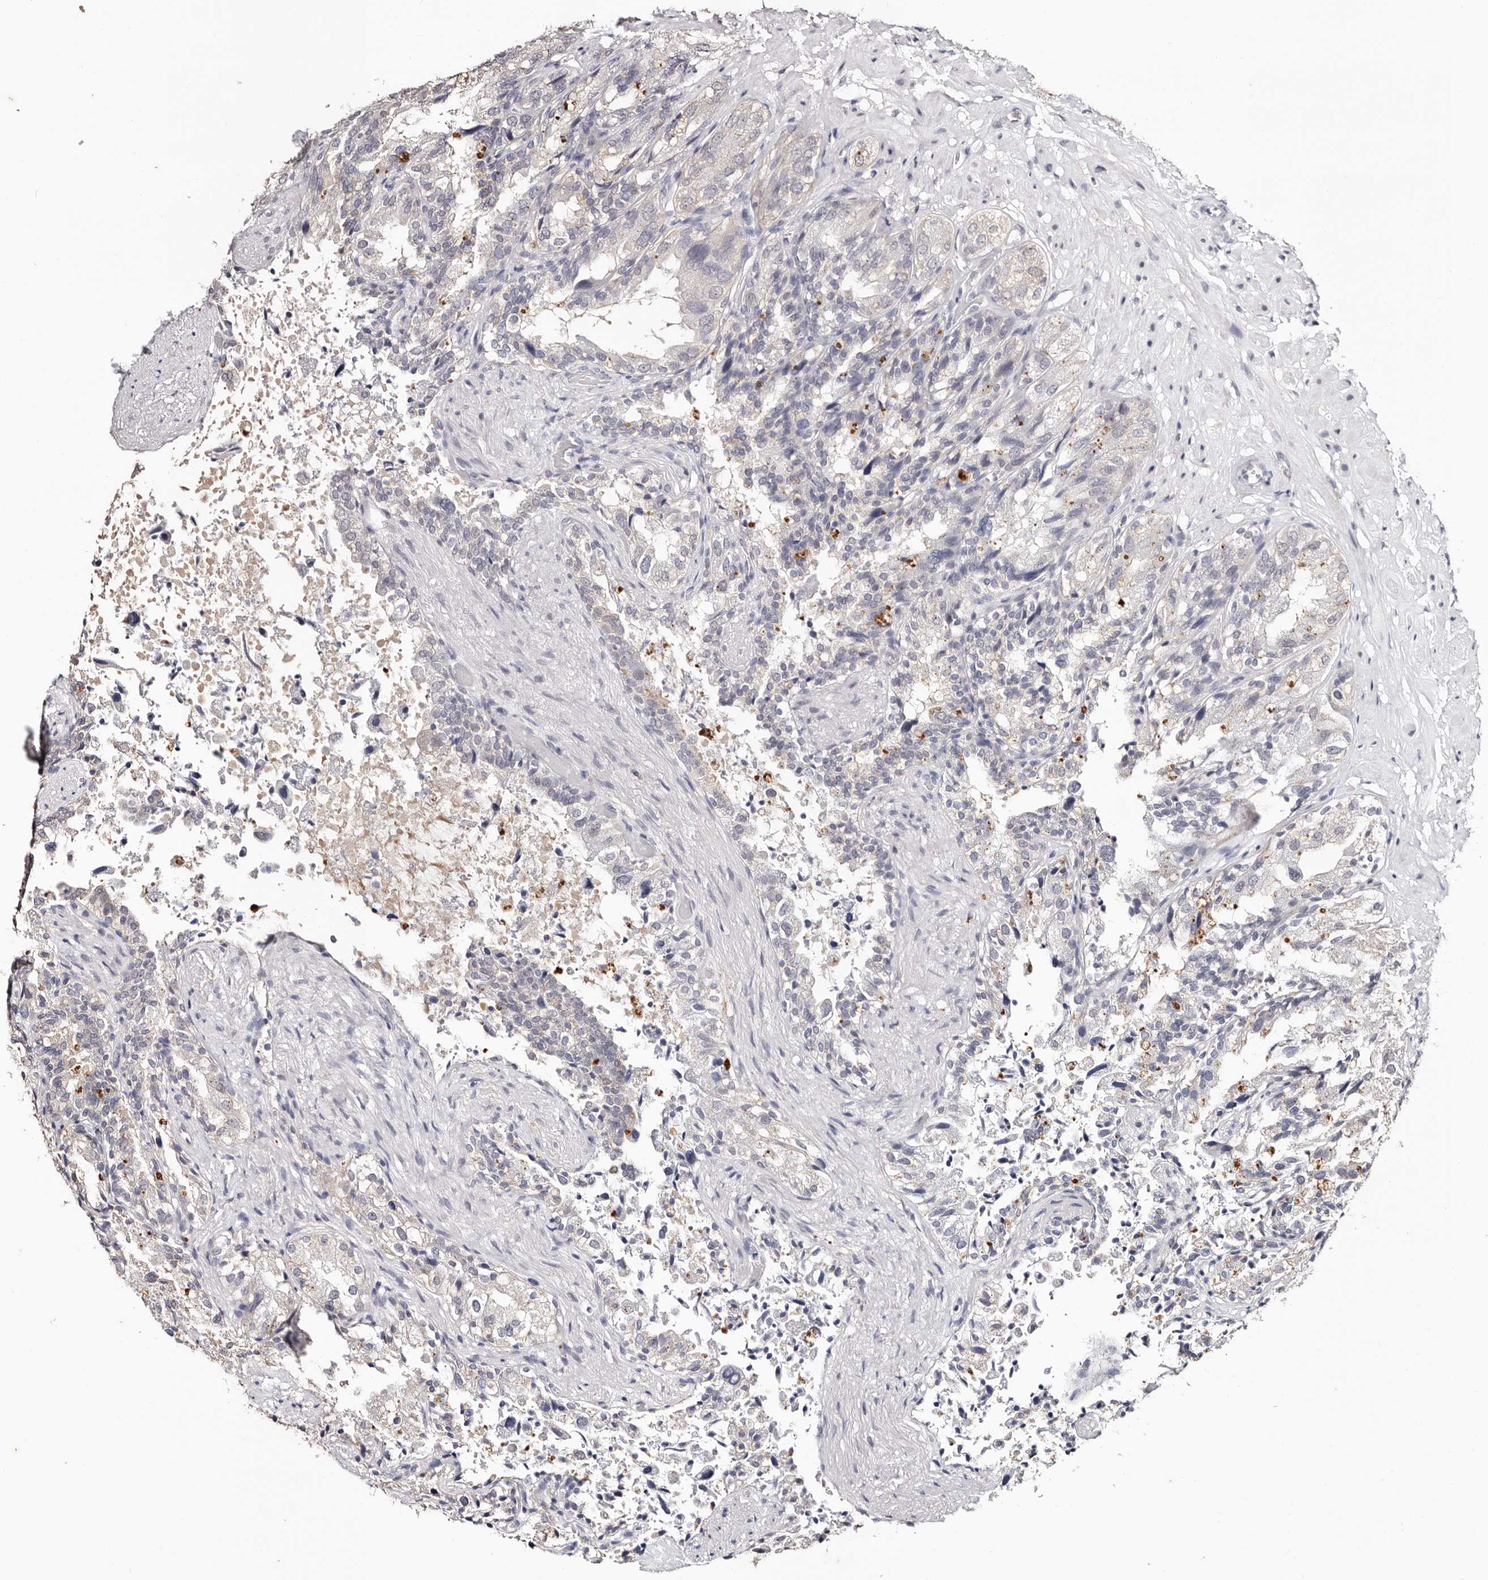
{"staining": {"intensity": "weak", "quantity": "25%-75%", "location": "cytoplasmic/membranous"}, "tissue": "seminal vesicle", "cell_type": "Glandular cells", "image_type": "normal", "snomed": [{"axis": "morphology", "description": "Normal tissue, NOS"}, {"axis": "topography", "description": "Seminal veicle"}, {"axis": "topography", "description": "Peripheral nerve tissue"}], "caption": "Immunohistochemistry (IHC) of normal seminal vesicle displays low levels of weak cytoplasmic/membranous expression in approximately 25%-75% of glandular cells.", "gene": "TYW3", "patient": {"sex": "male", "age": 63}}